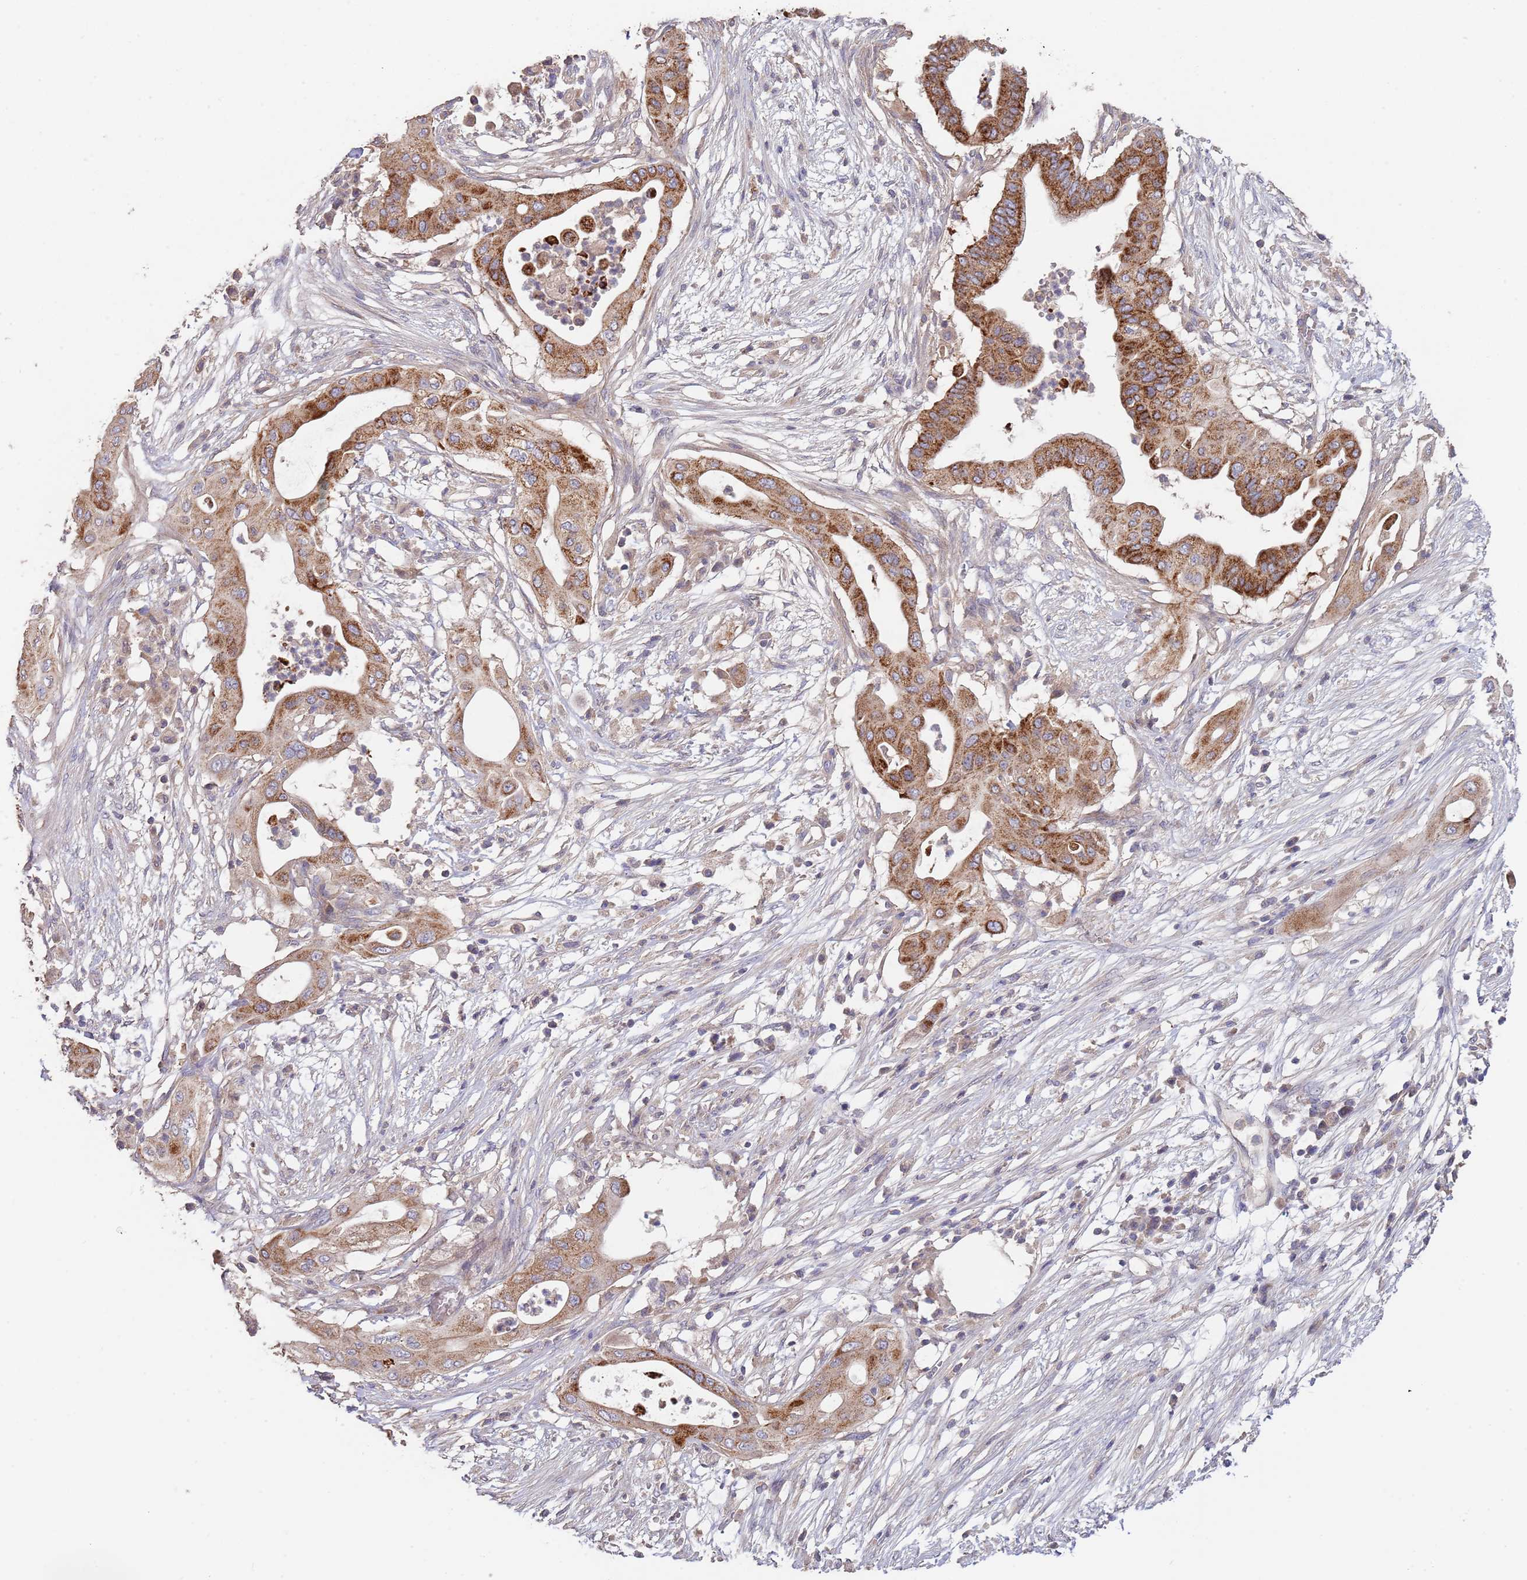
{"staining": {"intensity": "moderate", "quantity": ">75%", "location": "cytoplasmic/membranous"}, "tissue": "pancreatic cancer", "cell_type": "Tumor cells", "image_type": "cancer", "snomed": [{"axis": "morphology", "description": "Adenocarcinoma, NOS"}, {"axis": "topography", "description": "Pancreas"}], "caption": "Pancreatic cancer stained with a protein marker demonstrates moderate staining in tumor cells.", "gene": "ABCC10", "patient": {"sex": "male", "age": 68}}